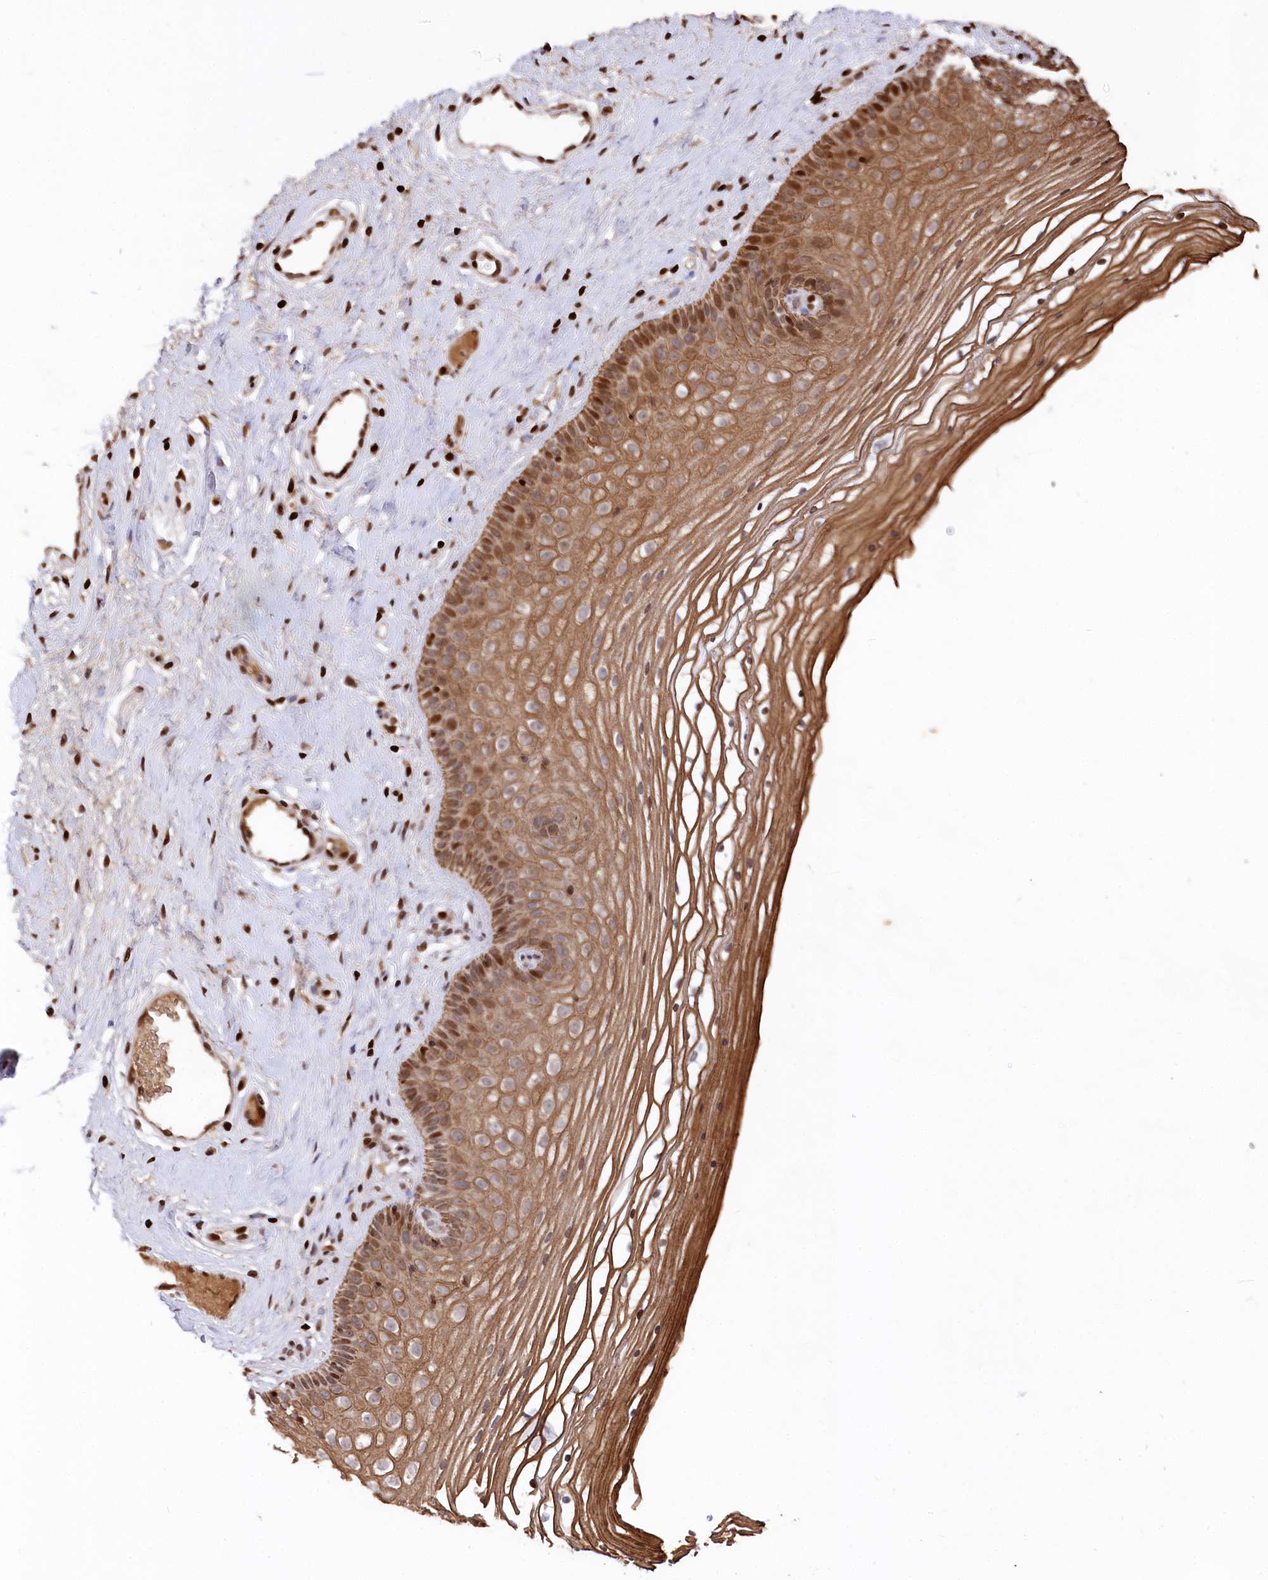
{"staining": {"intensity": "strong", "quantity": ">75%", "location": "cytoplasmic/membranous,nuclear"}, "tissue": "vagina", "cell_type": "Squamous epithelial cells", "image_type": "normal", "snomed": [{"axis": "morphology", "description": "Normal tissue, NOS"}, {"axis": "topography", "description": "Vagina"}], "caption": "A brown stain labels strong cytoplasmic/membranous,nuclear expression of a protein in squamous epithelial cells of benign human vagina. The staining was performed using DAB, with brown indicating positive protein expression. Nuclei are stained blue with hematoxylin.", "gene": "MCF2L2", "patient": {"sex": "female", "age": 46}}